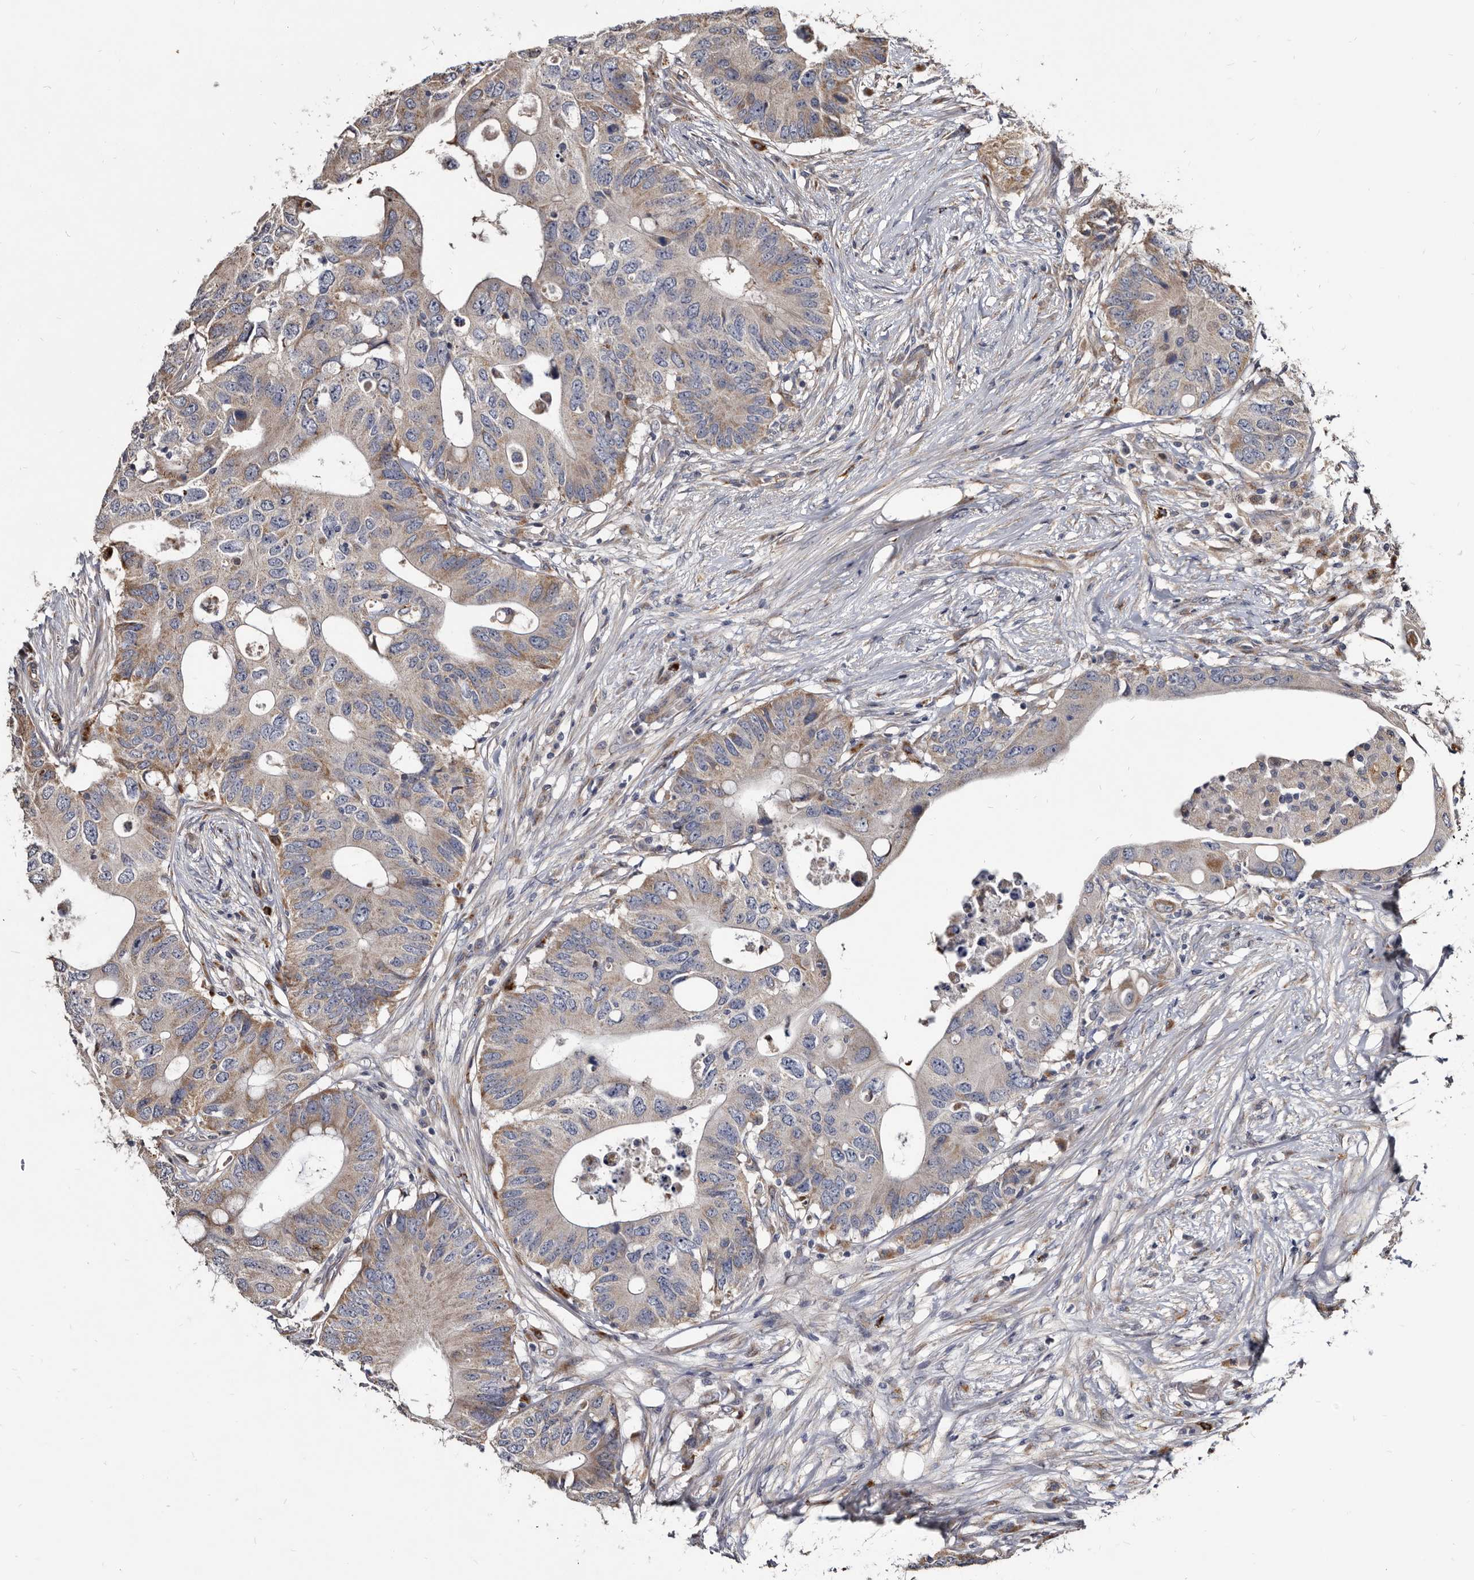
{"staining": {"intensity": "weak", "quantity": "25%-75%", "location": "cytoplasmic/membranous"}, "tissue": "colorectal cancer", "cell_type": "Tumor cells", "image_type": "cancer", "snomed": [{"axis": "morphology", "description": "Adenocarcinoma, NOS"}, {"axis": "topography", "description": "Colon"}], "caption": "Protein staining of colorectal cancer tissue shows weak cytoplasmic/membranous positivity in about 25%-75% of tumor cells.", "gene": "CTSA", "patient": {"sex": "male", "age": 71}}